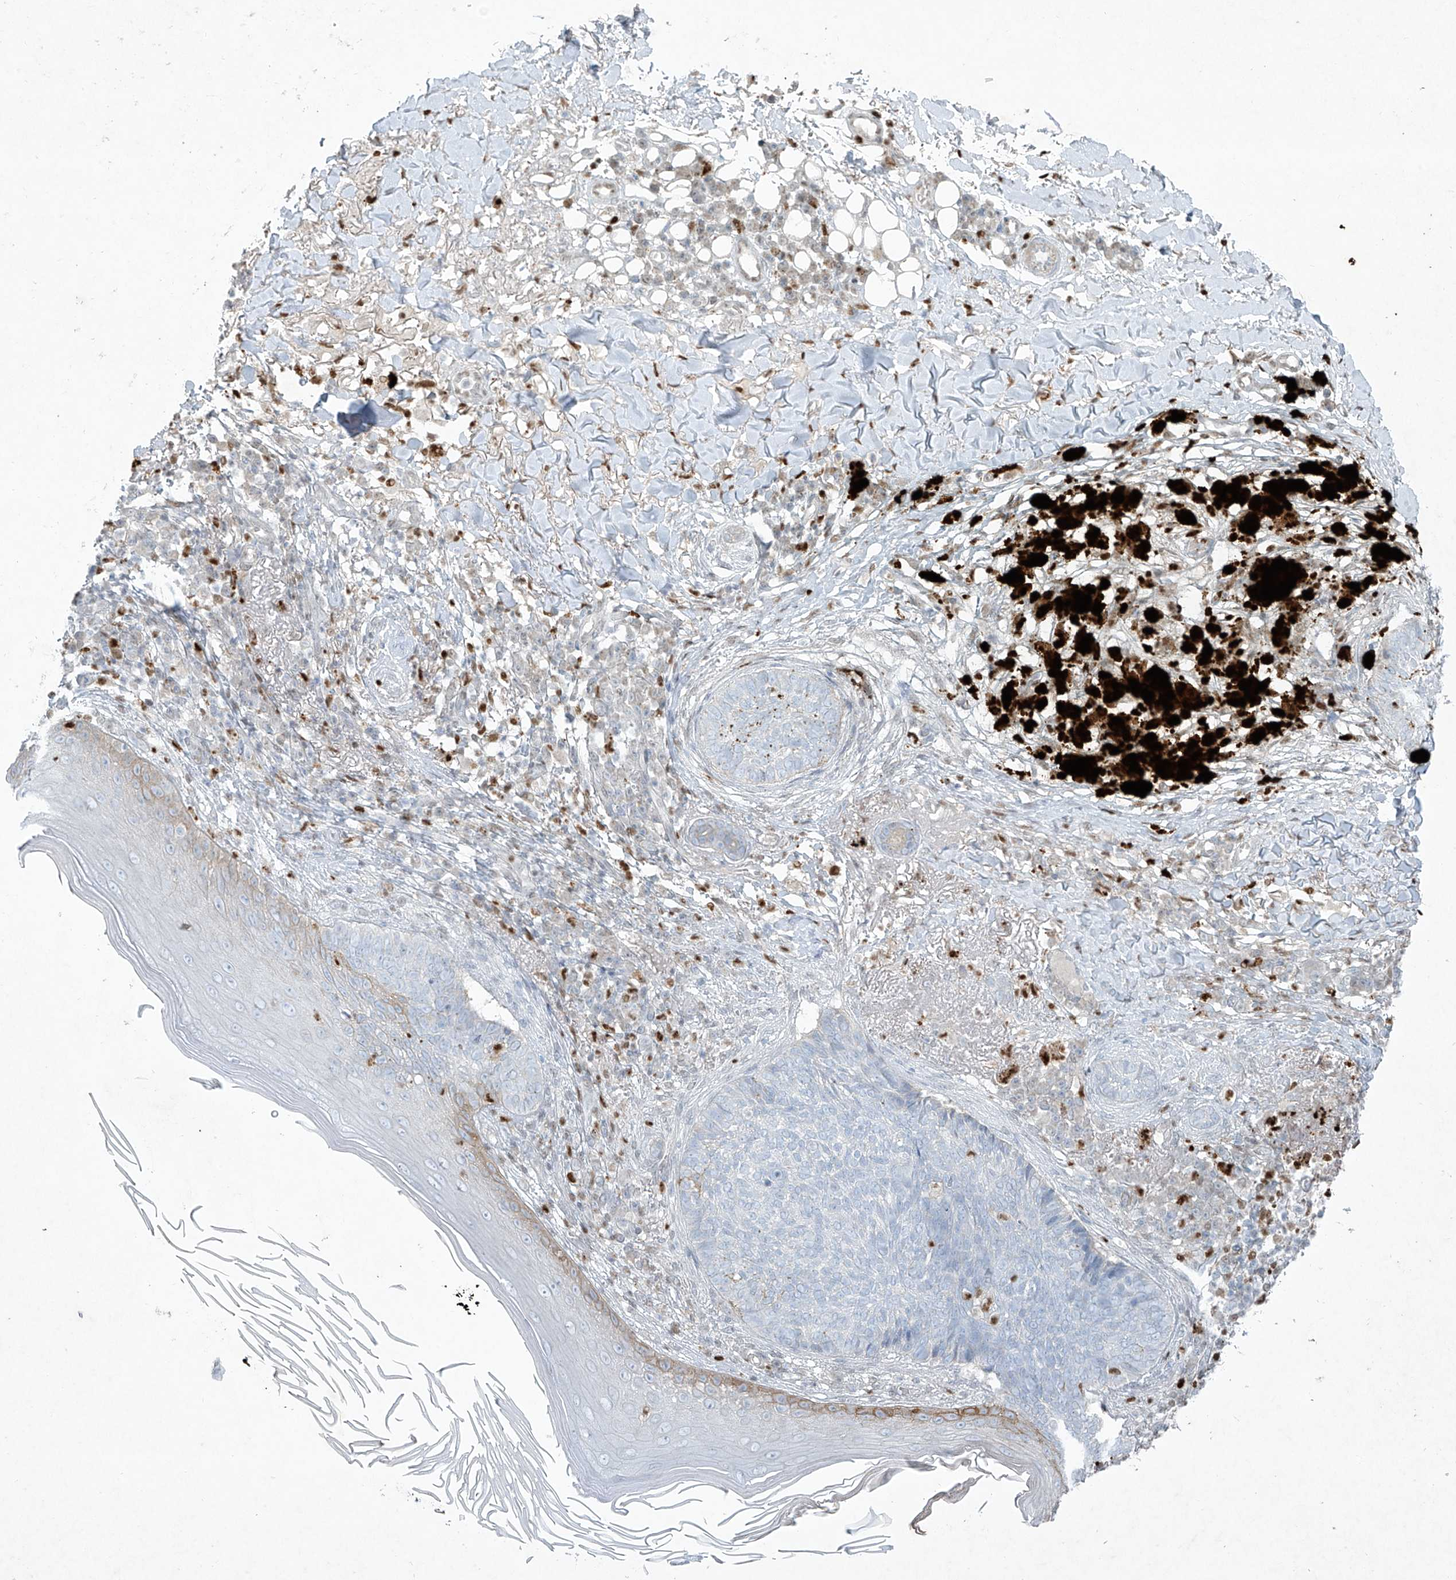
{"staining": {"intensity": "negative", "quantity": "none", "location": "none"}, "tissue": "skin cancer", "cell_type": "Tumor cells", "image_type": "cancer", "snomed": [{"axis": "morphology", "description": "Basal cell carcinoma"}, {"axis": "topography", "description": "Skin"}], "caption": "There is no significant staining in tumor cells of basal cell carcinoma (skin).", "gene": "TUBE1", "patient": {"sex": "male", "age": 85}}